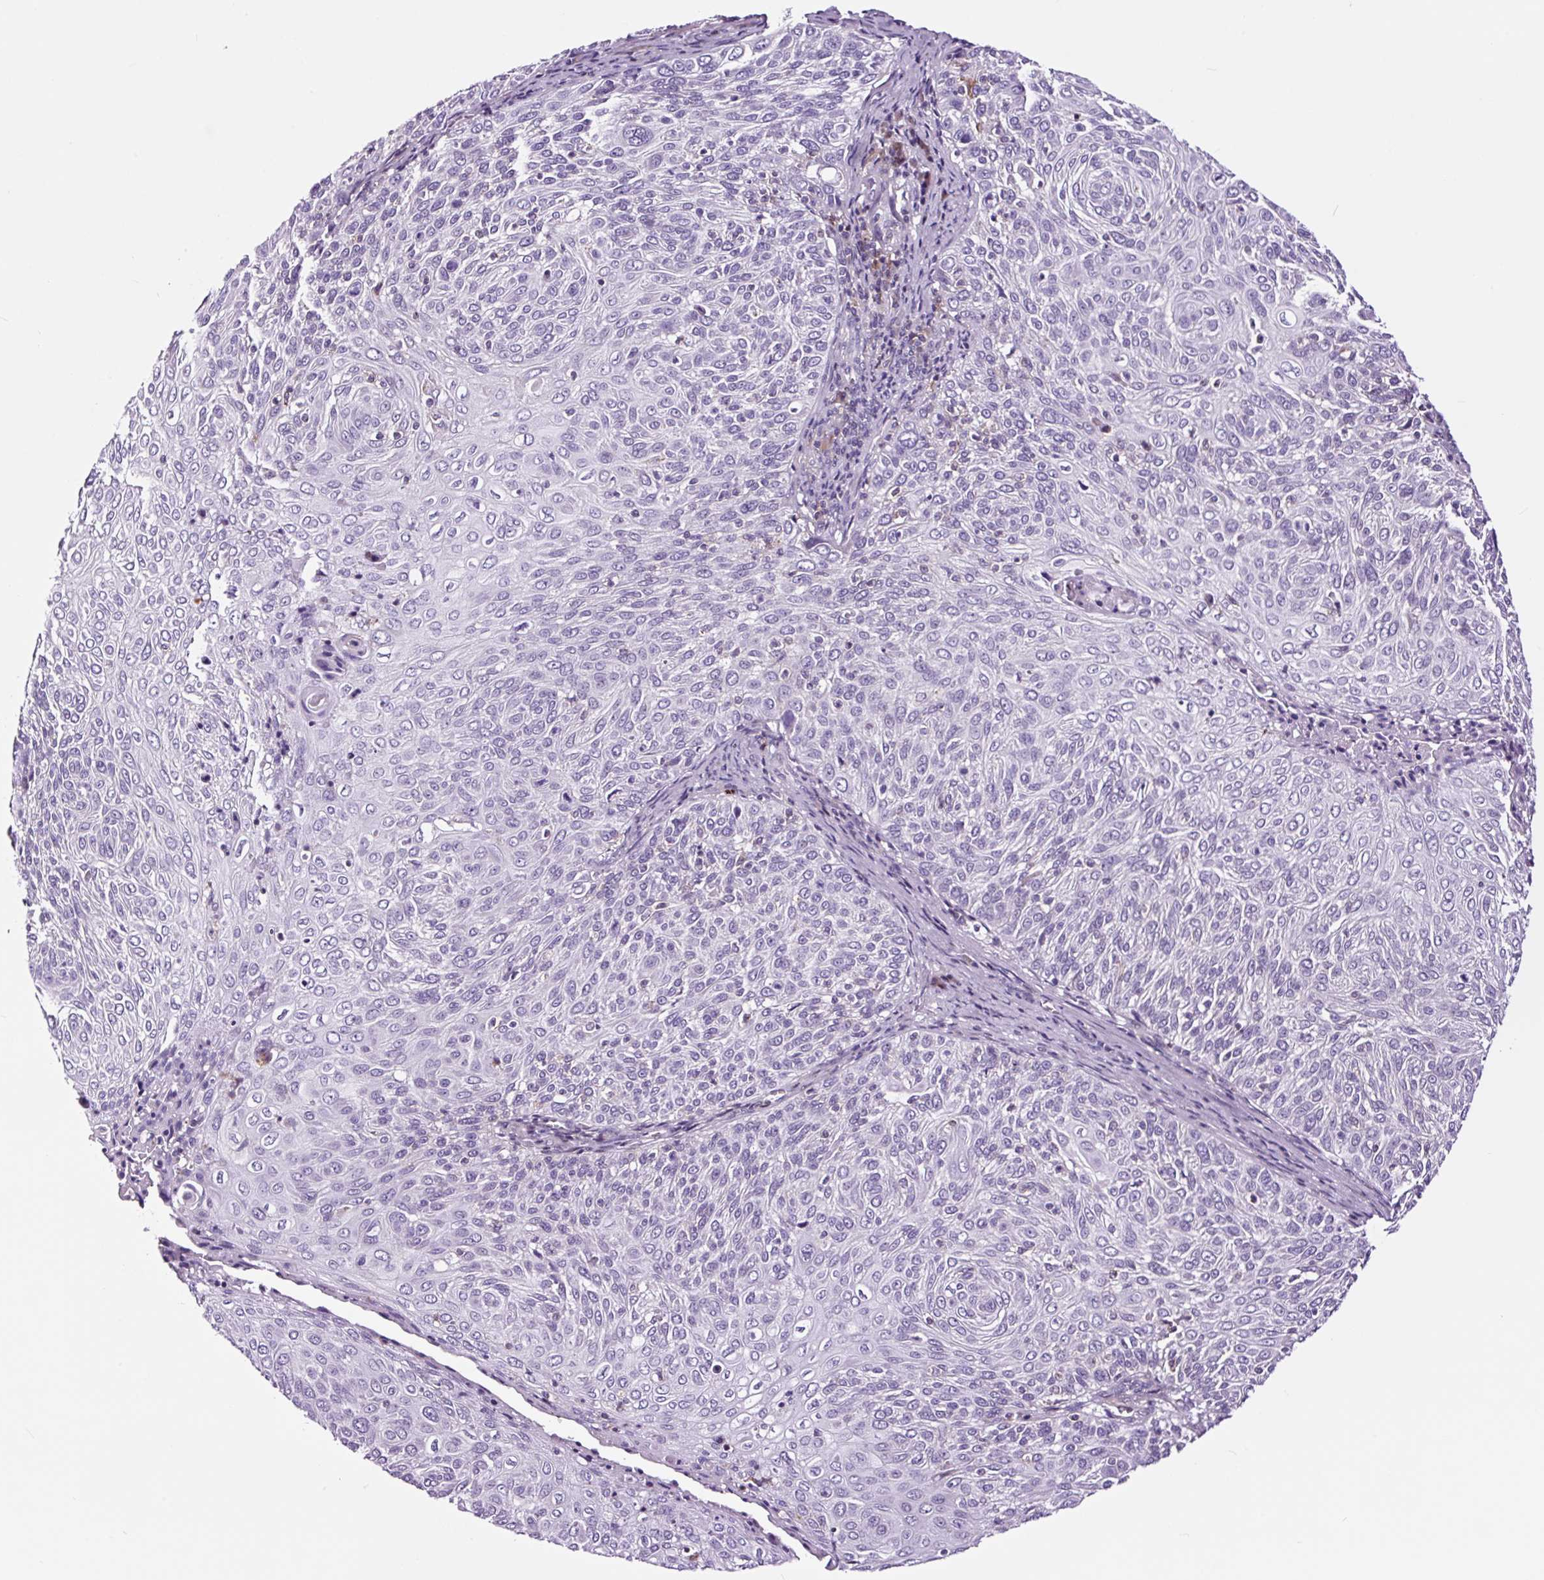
{"staining": {"intensity": "negative", "quantity": "none", "location": "none"}, "tissue": "cervical cancer", "cell_type": "Tumor cells", "image_type": "cancer", "snomed": [{"axis": "morphology", "description": "Squamous cell carcinoma, NOS"}, {"axis": "topography", "description": "Cervix"}], "caption": "High power microscopy image of an immunohistochemistry micrograph of cervical squamous cell carcinoma, revealing no significant staining in tumor cells.", "gene": "TAFA3", "patient": {"sex": "female", "age": 31}}